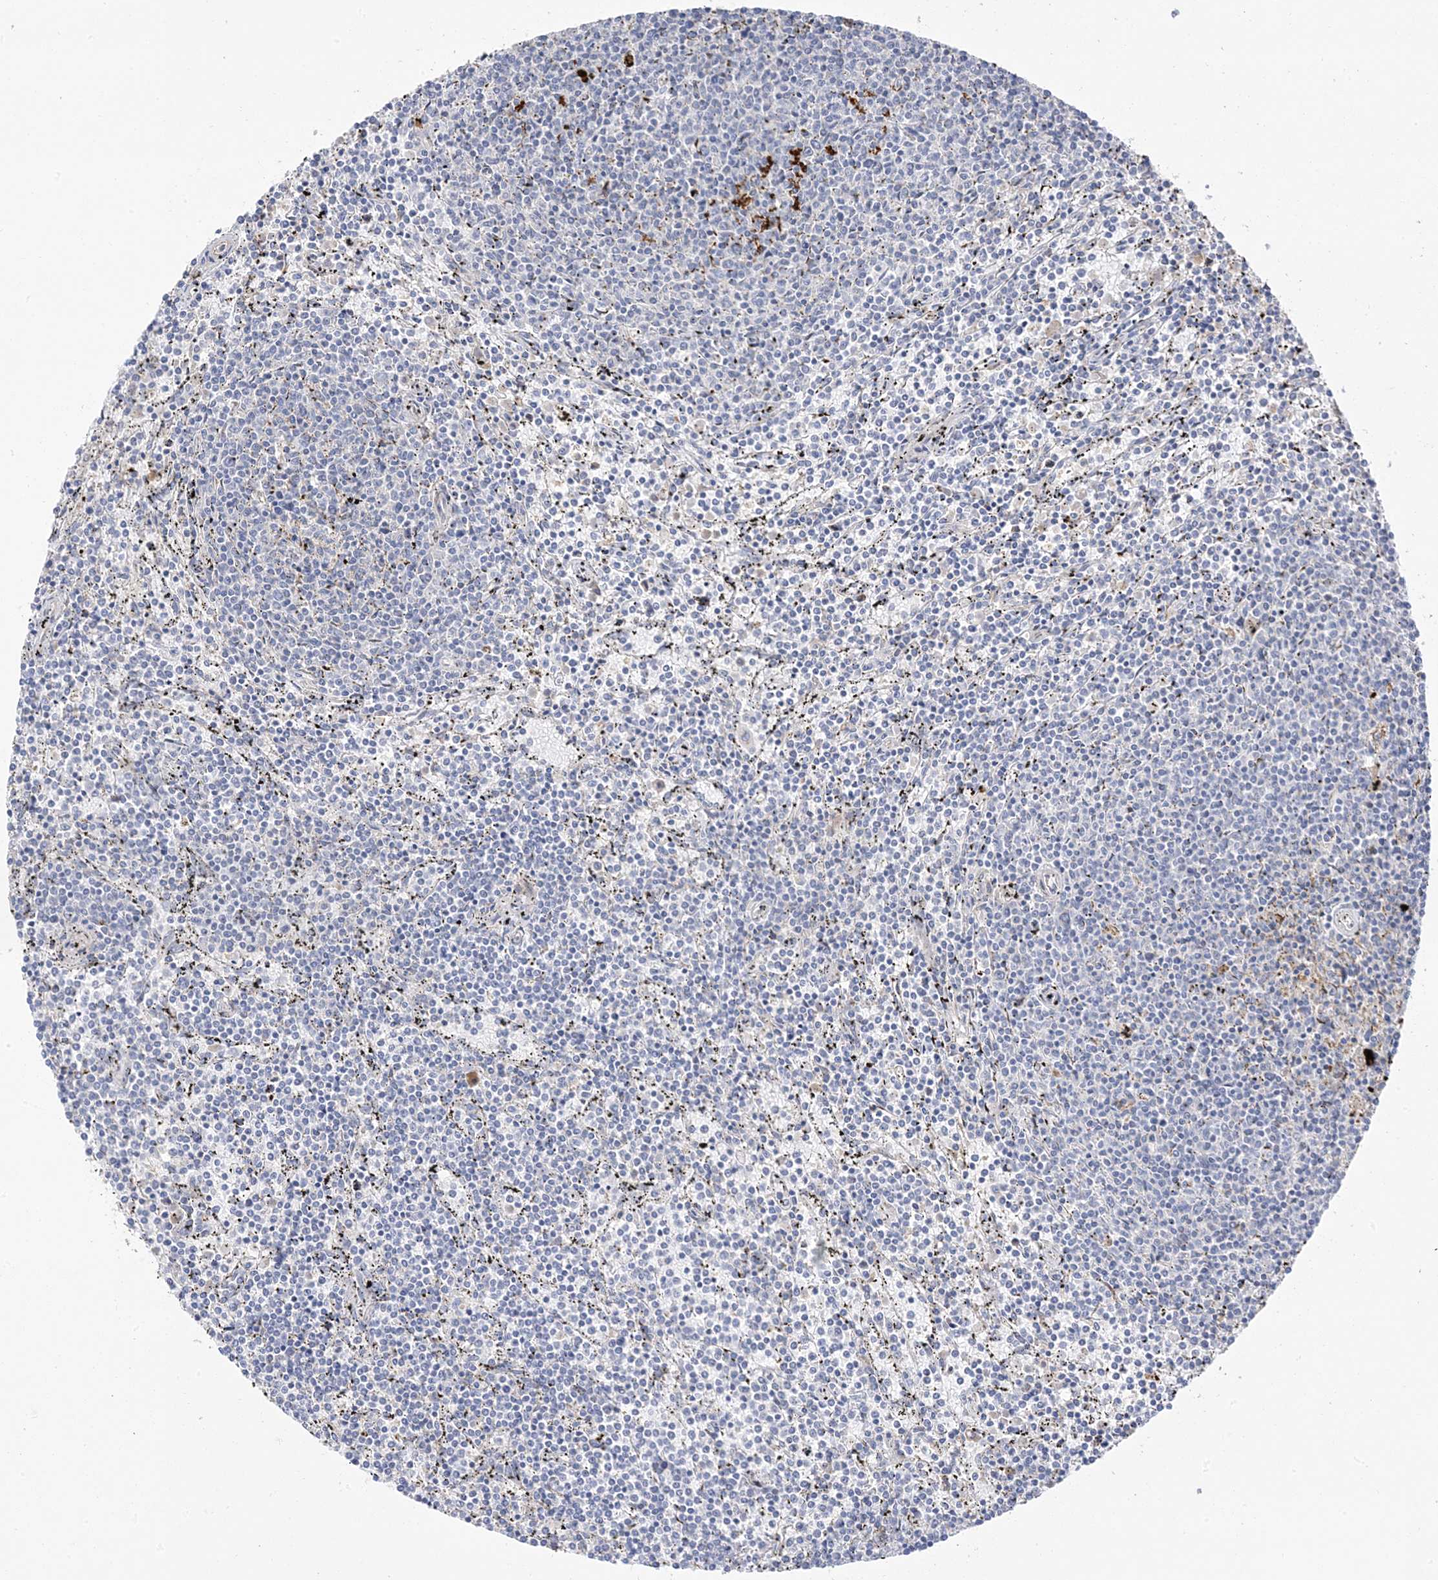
{"staining": {"intensity": "negative", "quantity": "none", "location": "none"}, "tissue": "lymphoma", "cell_type": "Tumor cells", "image_type": "cancer", "snomed": [{"axis": "morphology", "description": "Malignant lymphoma, non-Hodgkin's type, Low grade"}, {"axis": "topography", "description": "Spleen"}], "caption": "Tumor cells are negative for protein expression in human lymphoma. The staining is performed using DAB (3,3'-diaminobenzidine) brown chromogen with nuclei counter-stained in using hematoxylin.", "gene": "TRANK1", "patient": {"sex": "female", "age": 50}}